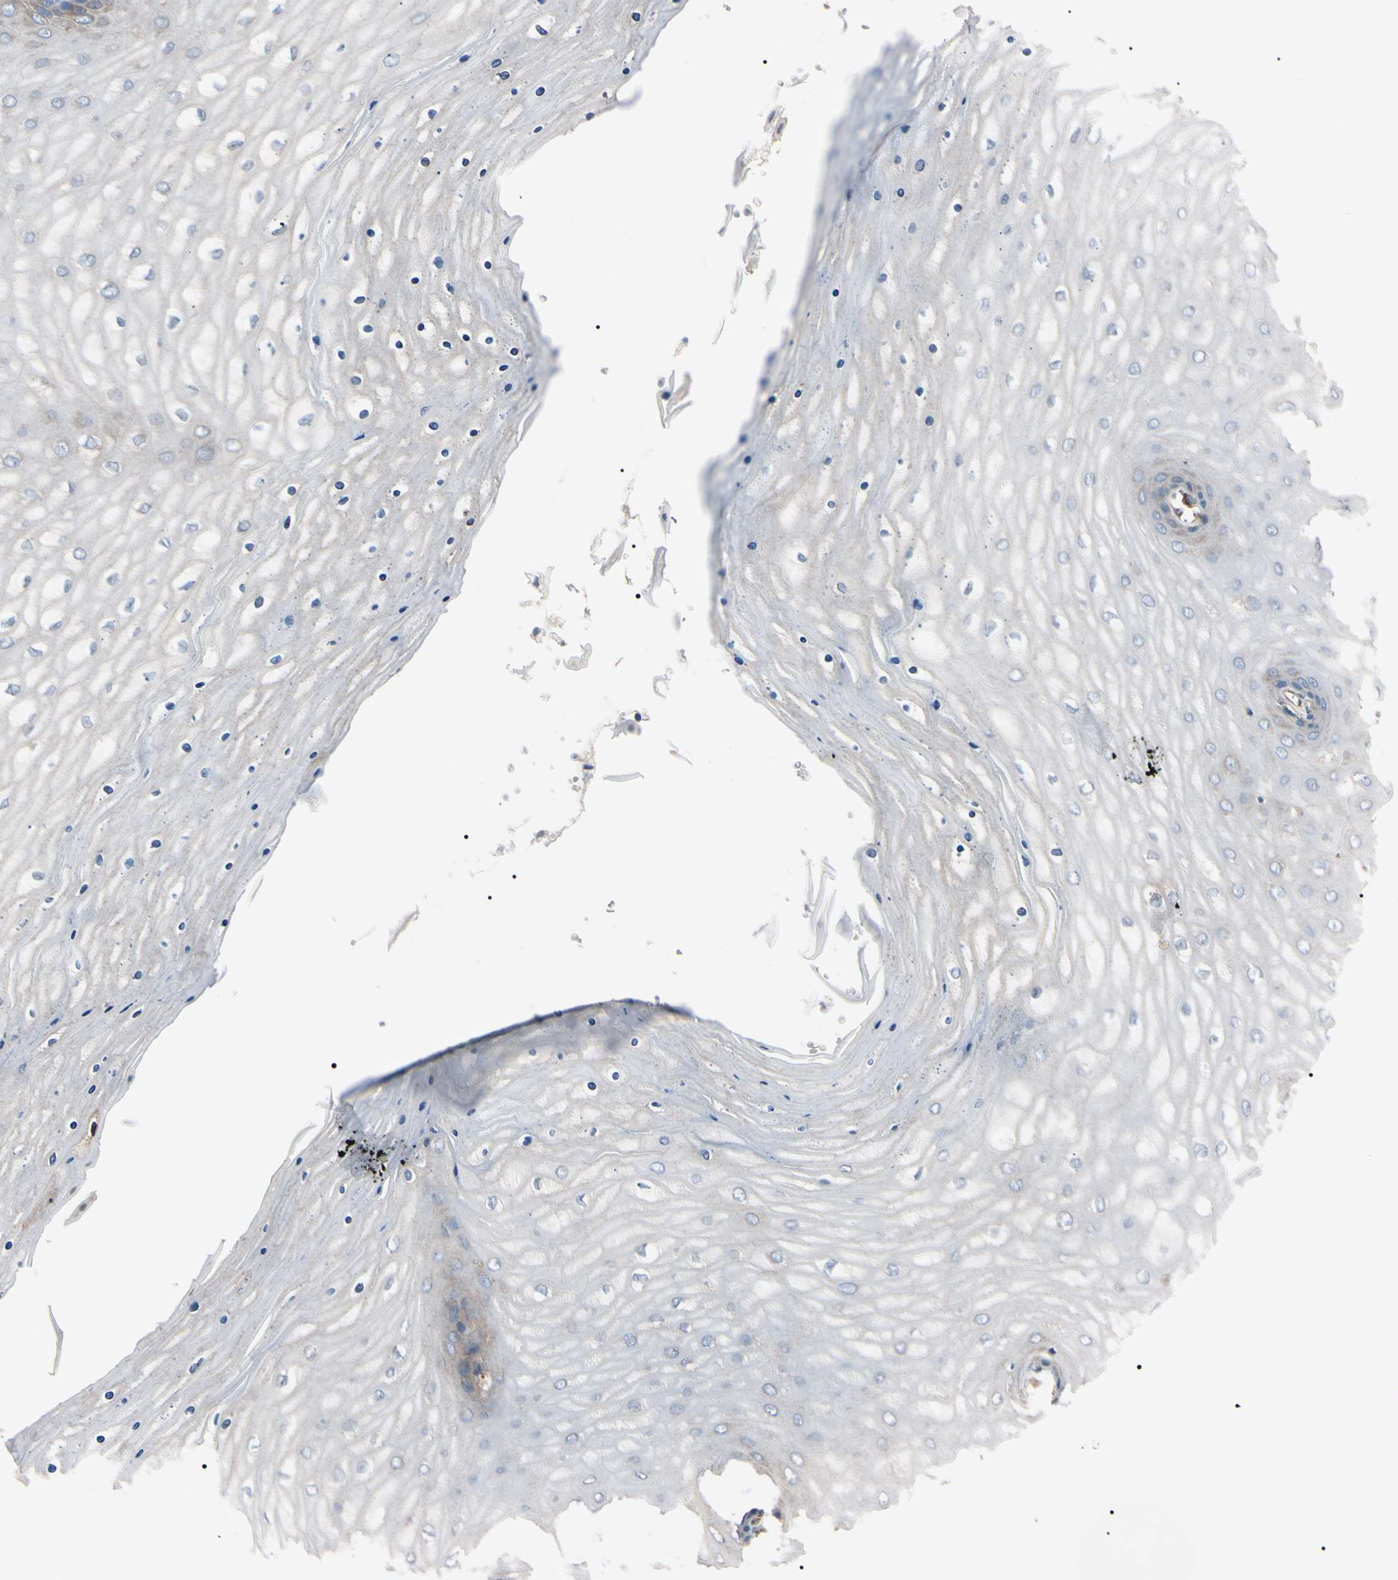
{"staining": {"intensity": "moderate", "quantity": "25%-75%", "location": "cytoplasmic/membranous"}, "tissue": "cervix", "cell_type": "Glandular cells", "image_type": "normal", "snomed": [{"axis": "morphology", "description": "Normal tissue, NOS"}, {"axis": "topography", "description": "Cervix"}], "caption": "Immunohistochemistry photomicrograph of unremarkable cervix: human cervix stained using immunohistochemistry (IHC) displays medium levels of moderate protein expression localized specifically in the cytoplasmic/membranous of glandular cells, appearing as a cytoplasmic/membranous brown color.", "gene": "PRKACA", "patient": {"sex": "female", "age": 55}}